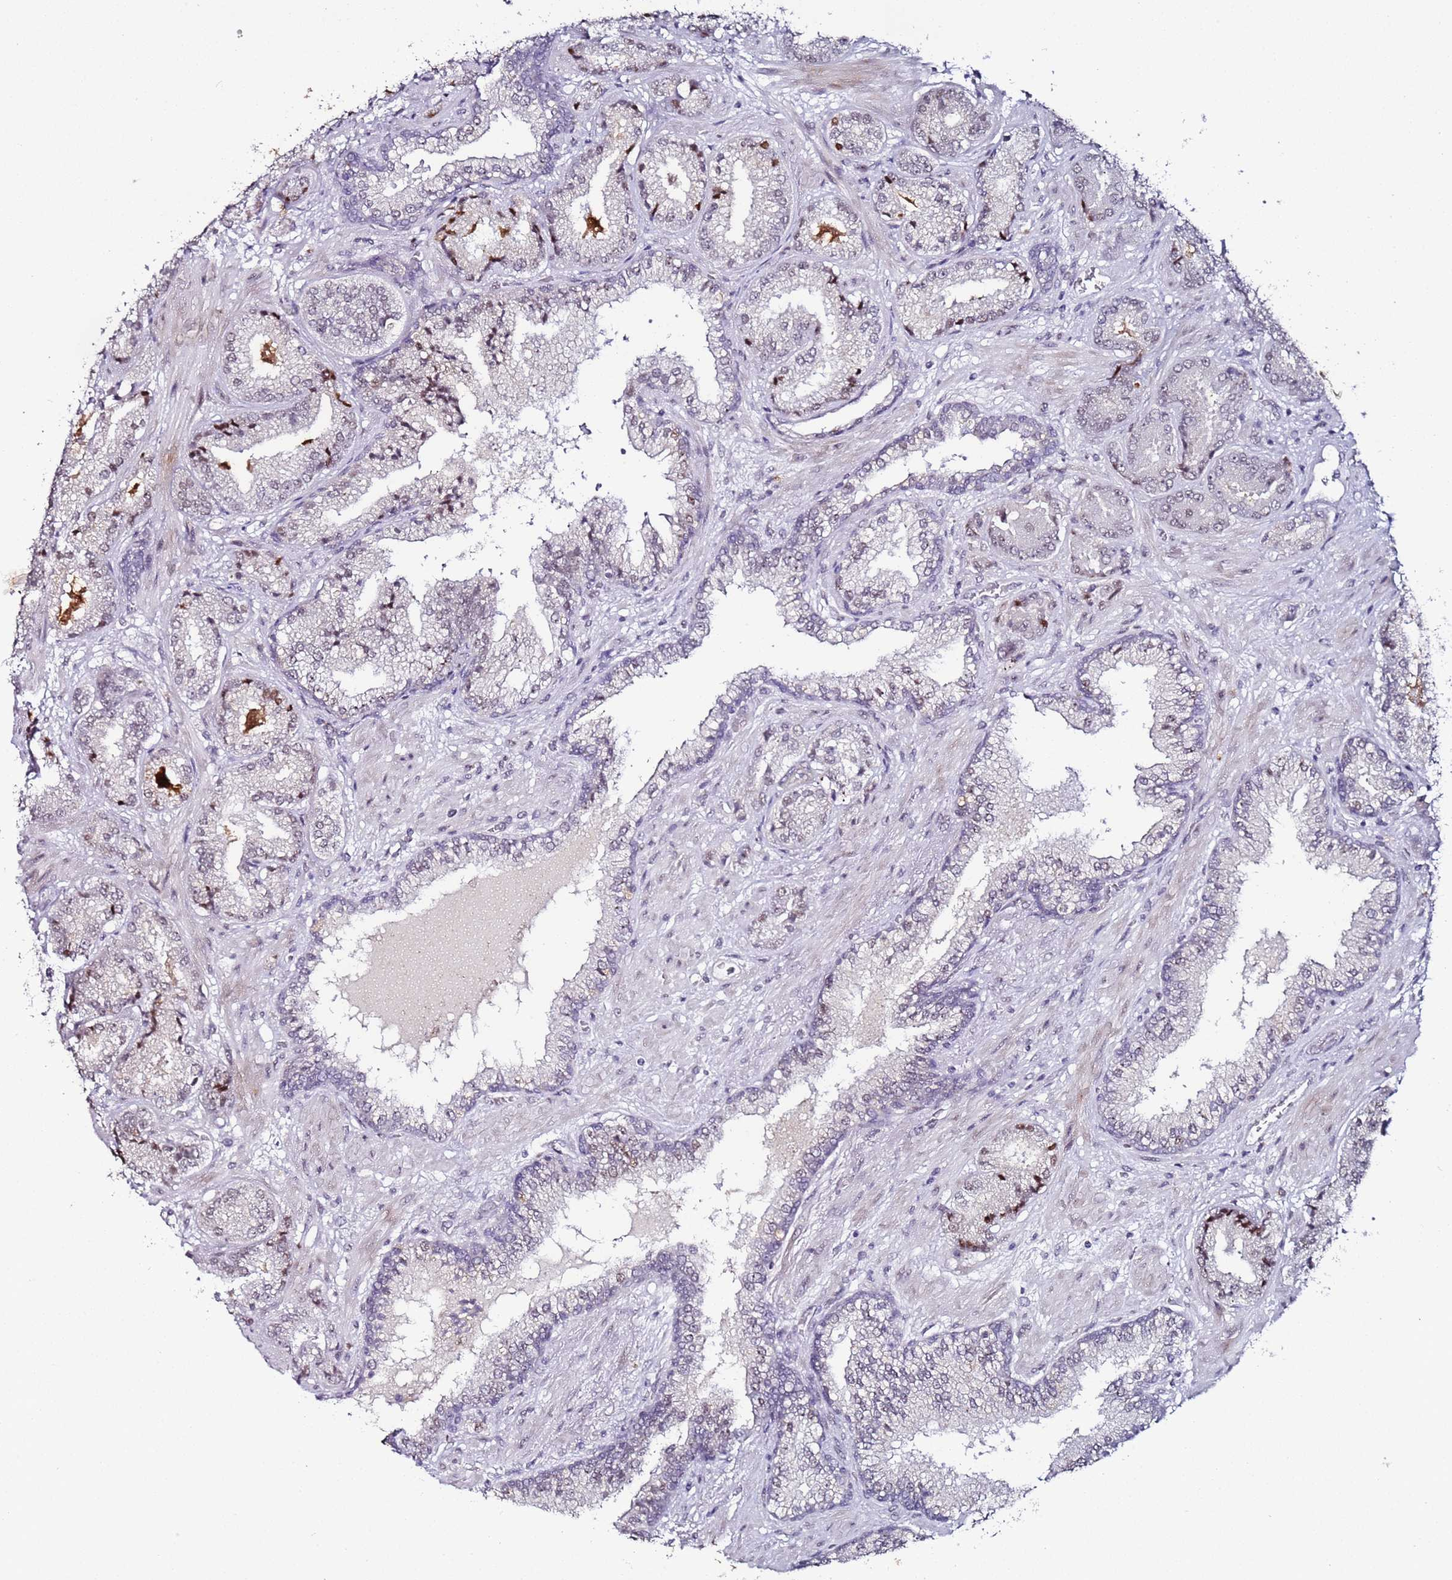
{"staining": {"intensity": "negative", "quantity": "none", "location": "none"}, "tissue": "prostate cancer", "cell_type": "Tumor cells", "image_type": "cancer", "snomed": [{"axis": "morphology", "description": "Adenocarcinoma, High grade"}, {"axis": "topography", "description": "Prostate"}], "caption": "IHC histopathology image of neoplastic tissue: human prostate high-grade adenocarcinoma stained with DAB reveals no significant protein staining in tumor cells.", "gene": "PSMA7", "patient": {"sex": "male", "age": 63}}